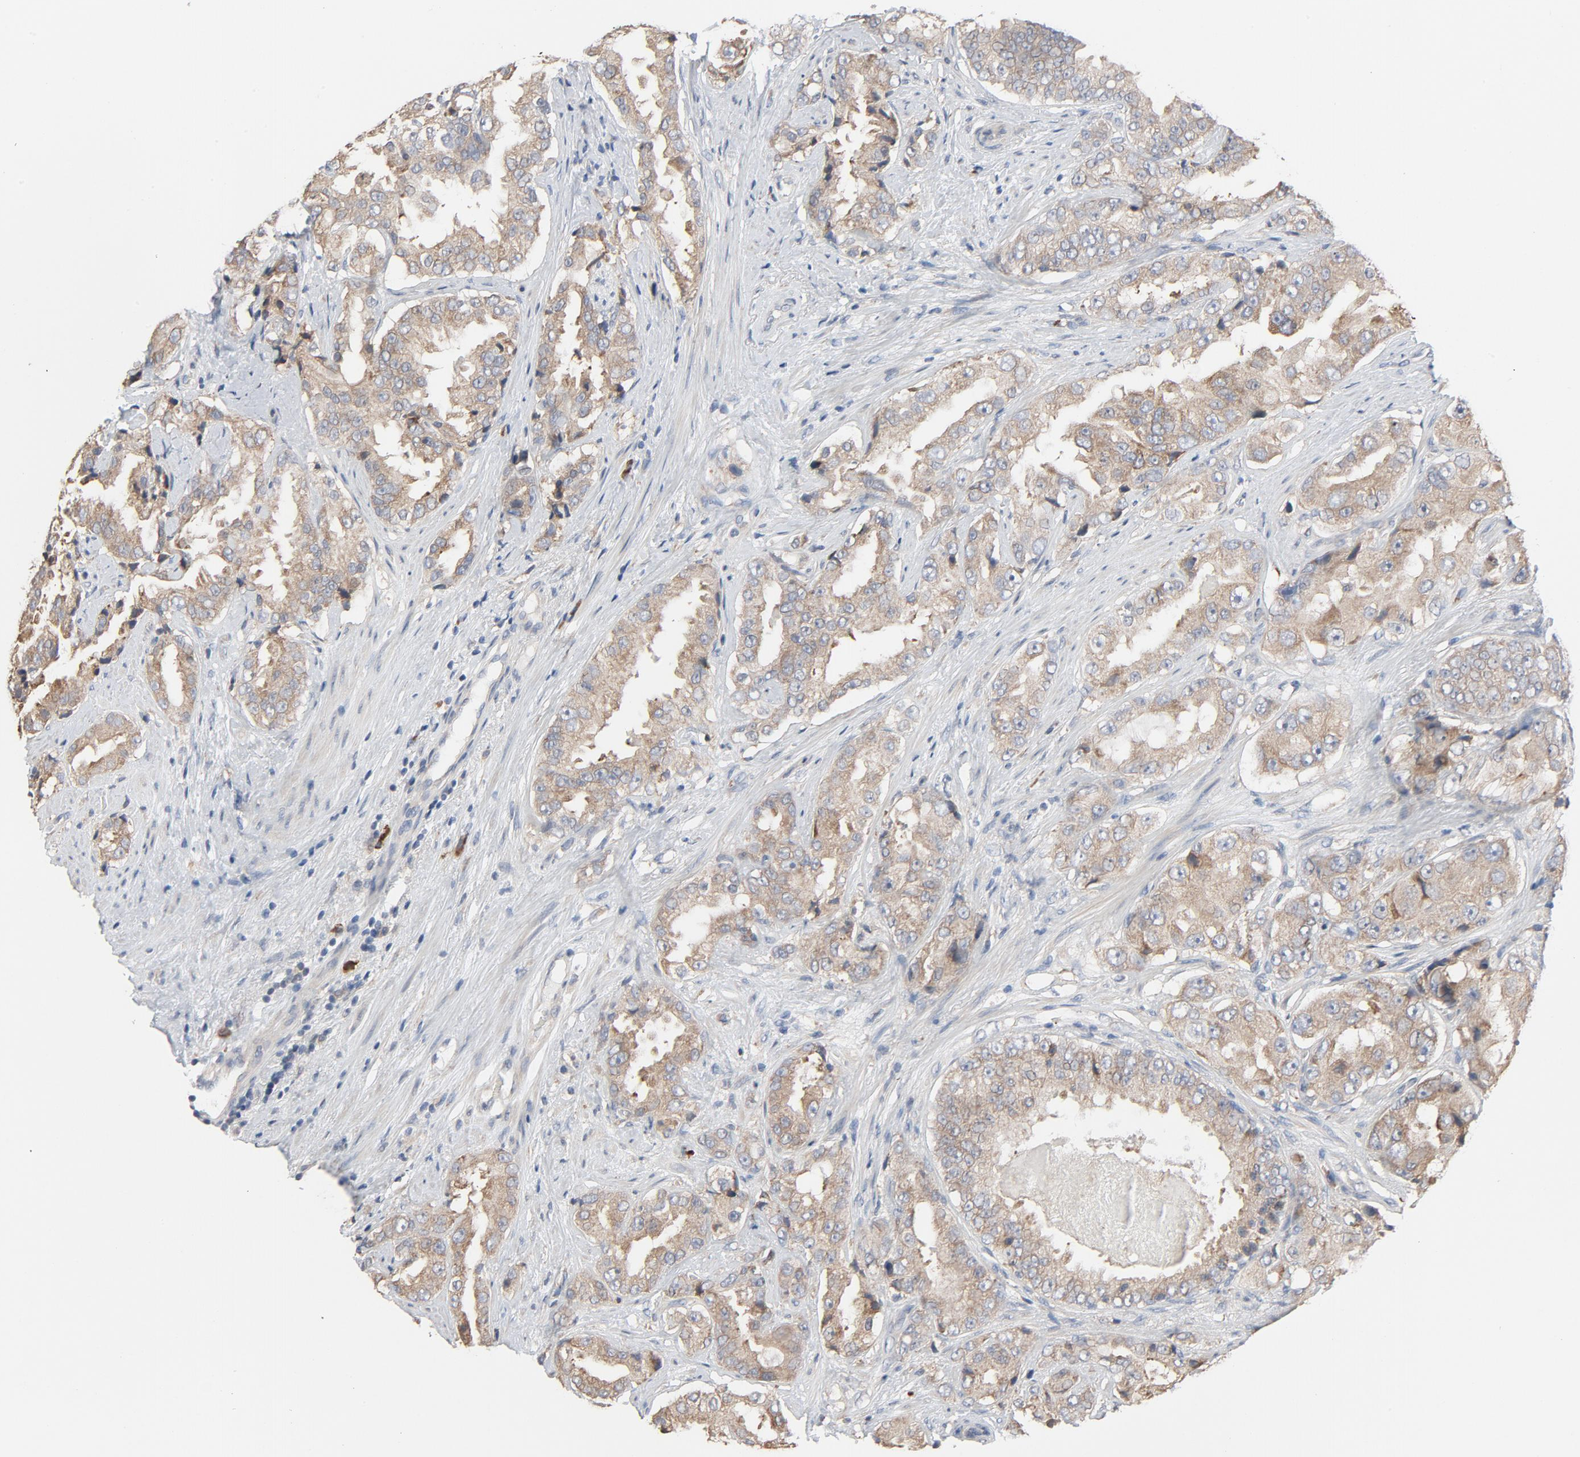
{"staining": {"intensity": "weak", "quantity": ">75%", "location": "cytoplasmic/membranous"}, "tissue": "prostate cancer", "cell_type": "Tumor cells", "image_type": "cancer", "snomed": [{"axis": "morphology", "description": "Adenocarcinoma, High grade"}, {"axis": "topography", "description": "Prostate"}], "caption": "There is low levels of weak cytoplasmic/membranous expression in tumor cells of adenocarcinoma (high-grade) (prostate), as demonstrated by immunohistochemical staining (brown color).", "gene": "TLR4", "patient": {"sex": "male", "age": 73}}